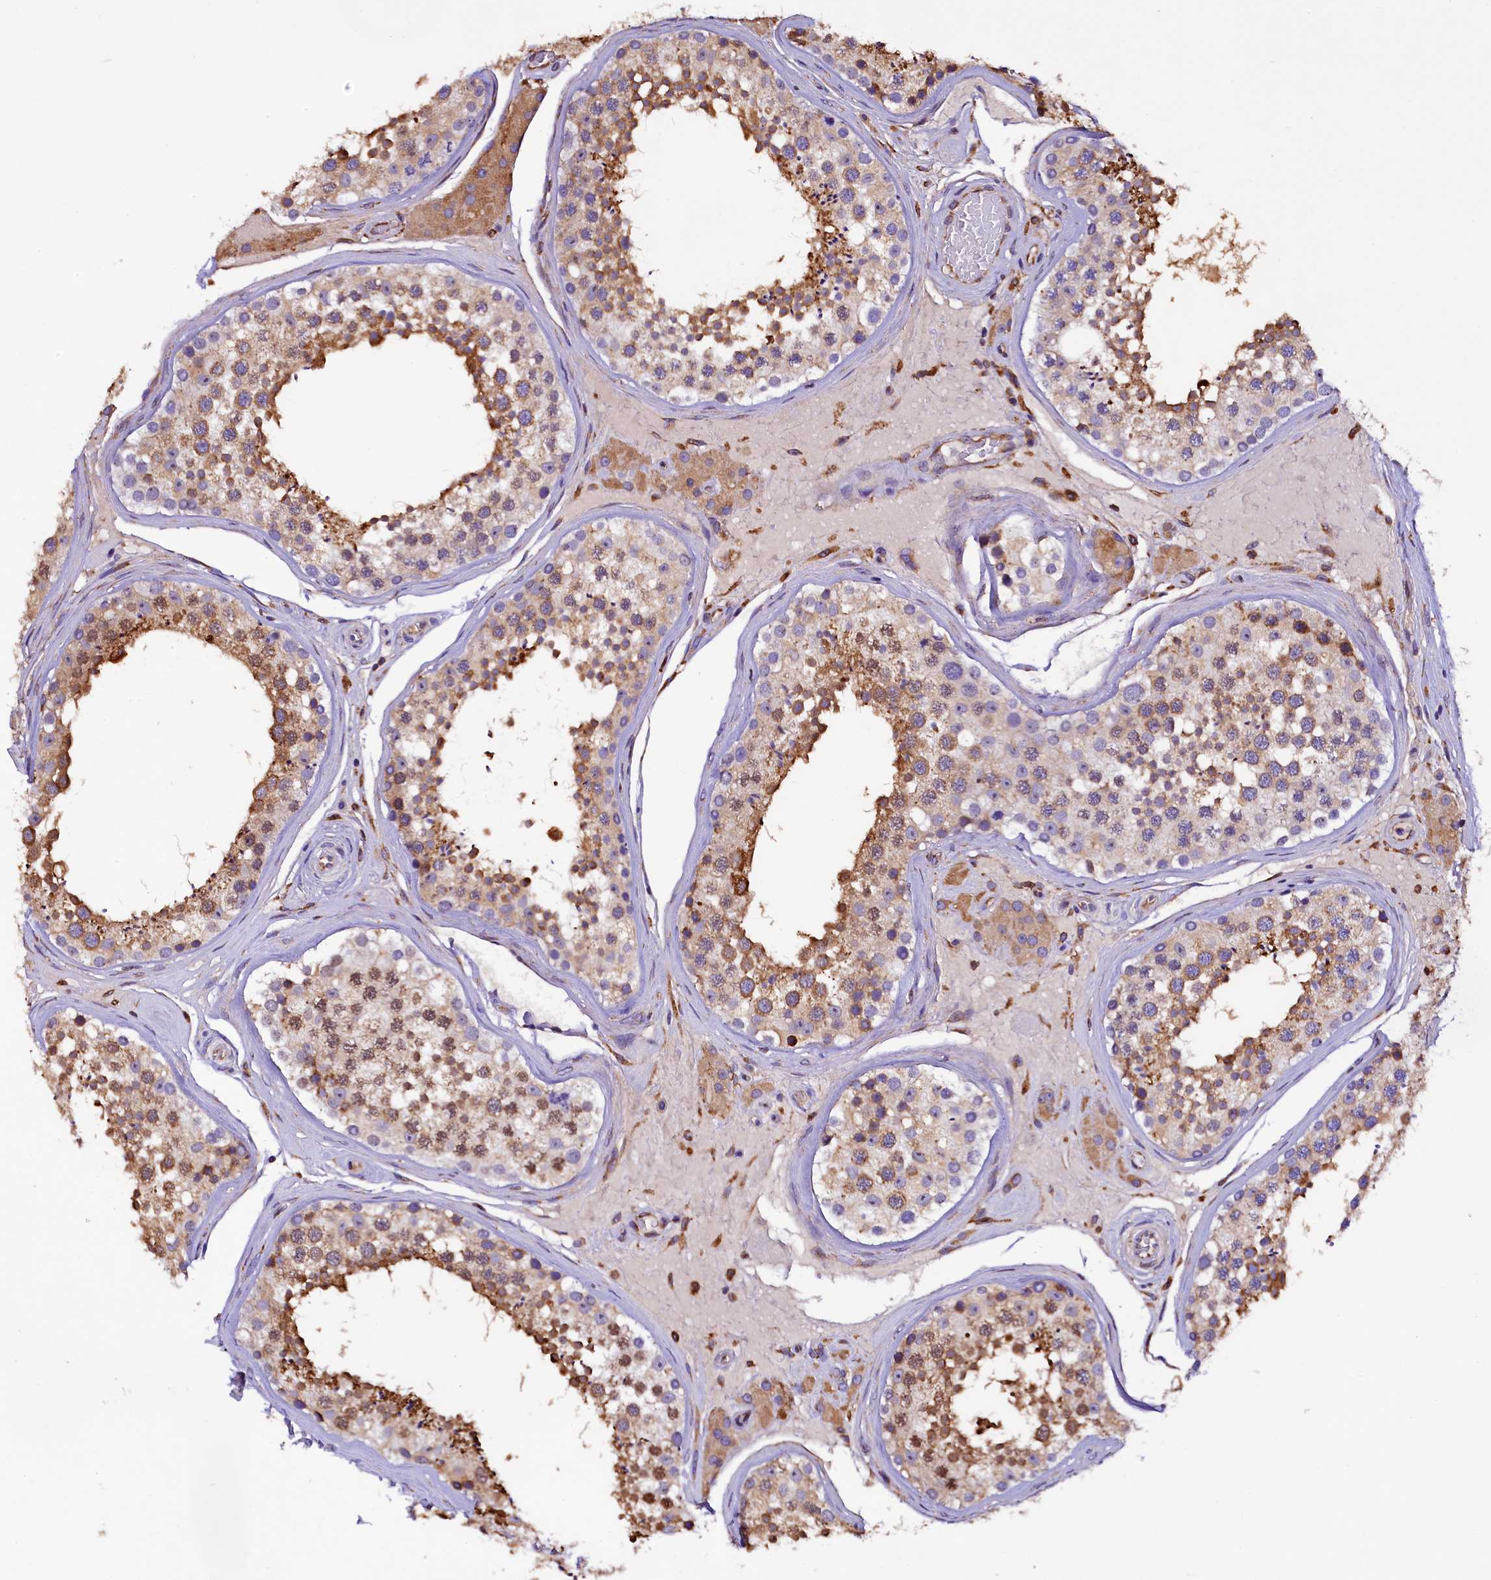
{"staining": {"intensity": "moderate", "quantity": "25%-75%", "location": "cytoplasmic/membranous,nuclear"}, "tissue": "testis", "cell_type": "Cells in seminiferous ducts", "image_type": "normal", "snomed": [{"axis": "morphology", "description": "Normal tissue, NOS"}, {"axis": "topography", "description": "Testis"}], "caption": "DAB (3,3'-diaminobenzidine) immunohistochemical staining of unremarkable testis shows moderate cytoplasmic/membranous,nuclear protein positivity in approximately 25%-75% of cells in seminiferous ducts.", "gene": "CAPS2", "patient": {"sex": "male", "age": 46}}